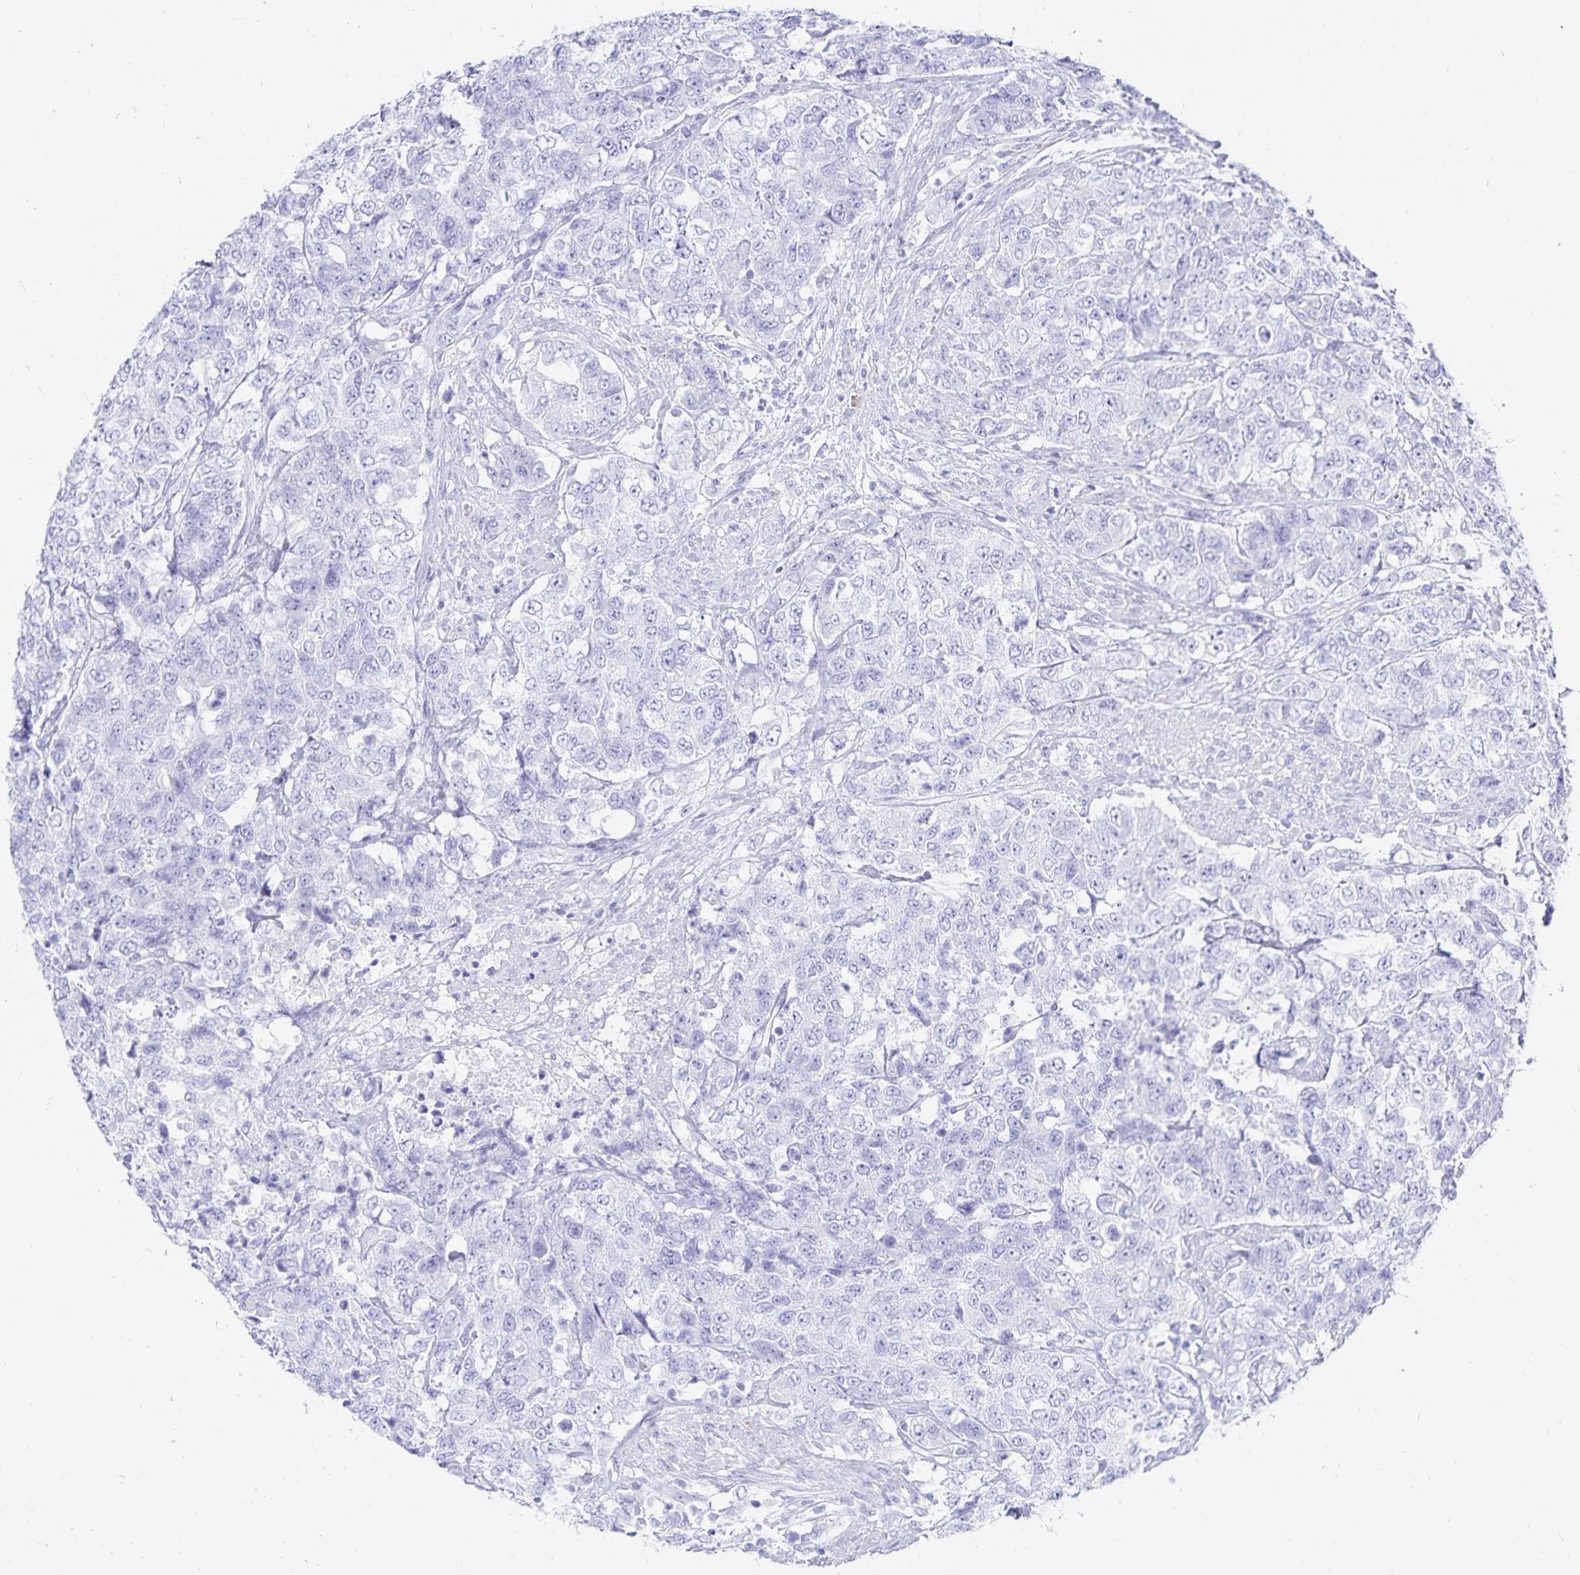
{"staining": {"intensity": "negative", "quantity": "none", "location": "none"}, "tissue": "urothelial cancer", "cell_type": "Tumor cells", "image_type": "cancer", "snomed": [{"axis": "morphology", "description": "Urothelial carcinoma, High grade"}, {"axis": "topography", "description": "Urinary bladder"}], "caption": "A high-resolution image shows IHC staining of urothelial cancer, which displays no significant expression in tumor cells.", "gene": "INSL5", "patient": {"sex": "female", "age": 78}}